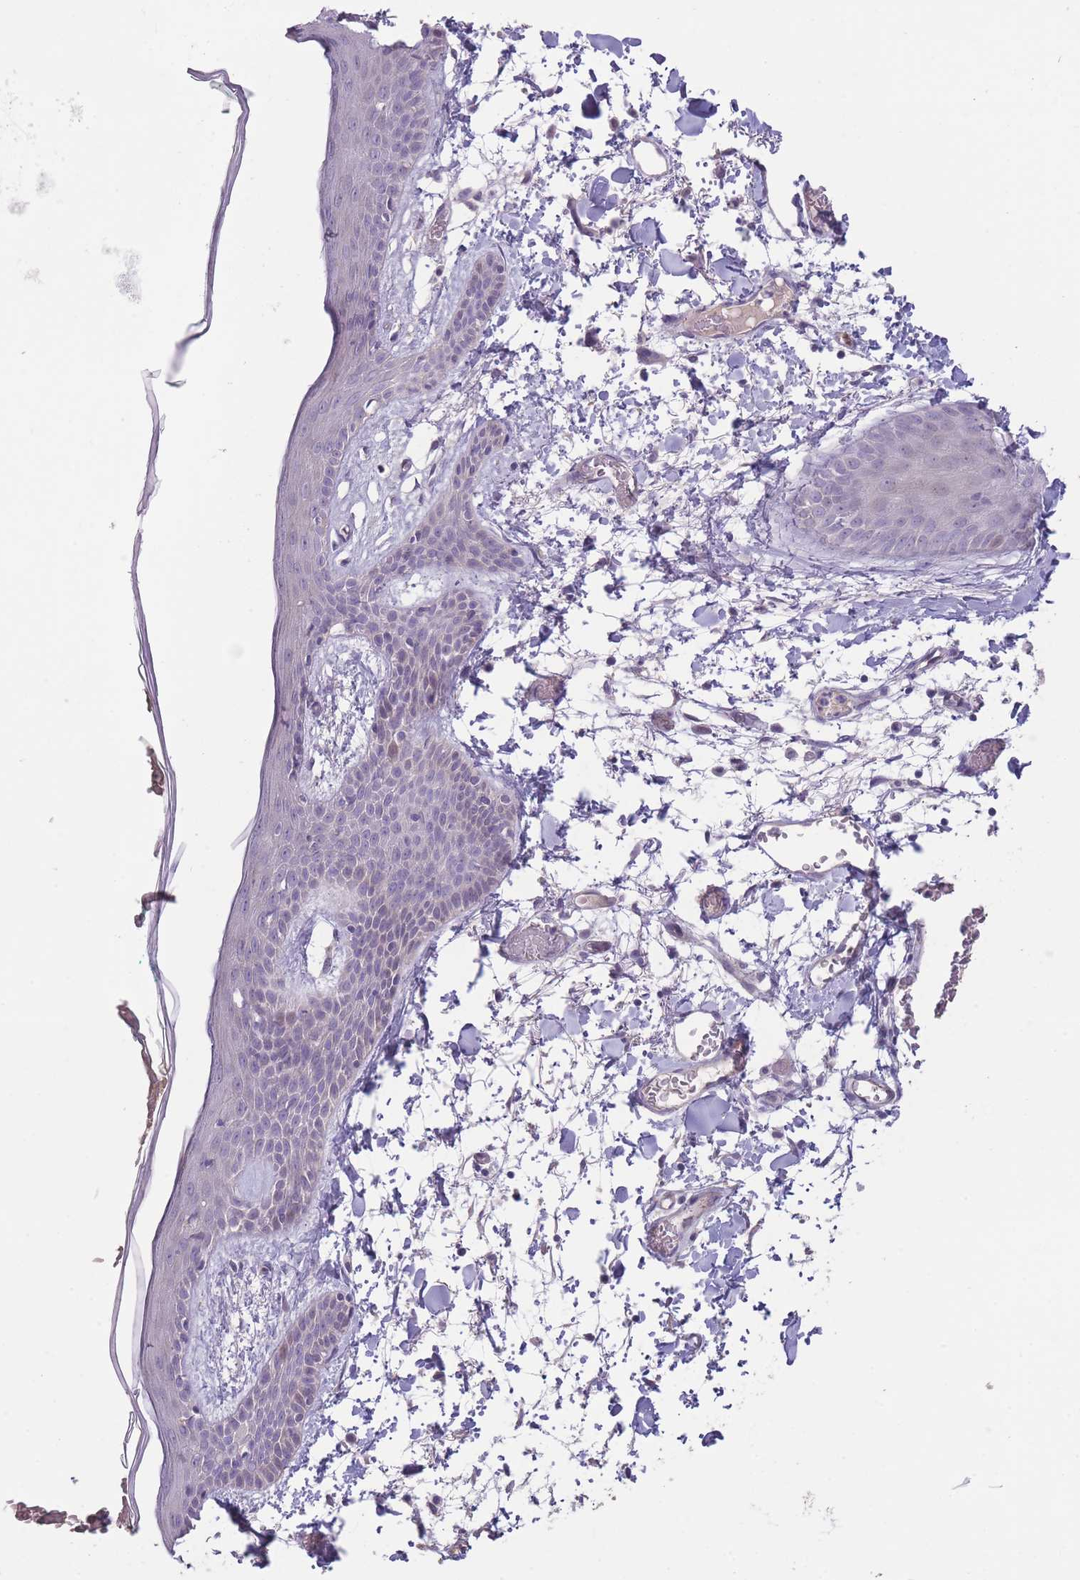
{"staining": {"intensity": "negative", "quantity": "none", "location": "none"}, "tissue": "skin", "cell_type": "Fibroblasts", "image_type": "normal", "snomed": [{"axis": "morphology", "description": "Normal tissue, NOS"}, {"axis": "topography", "description": "Skin"}], "caption": "IHC micrograph of unremarkable skin: skin stained with DAB (3,3'-diaminobenzidine) displays no significant protein expression in fibroblasts. (DAB immunohistochemistry (IHC) visualized using brightfield microscopy, high magnification).", "gene": "RSPH10B2", "patient": {"sex": "male", "age": 79}}